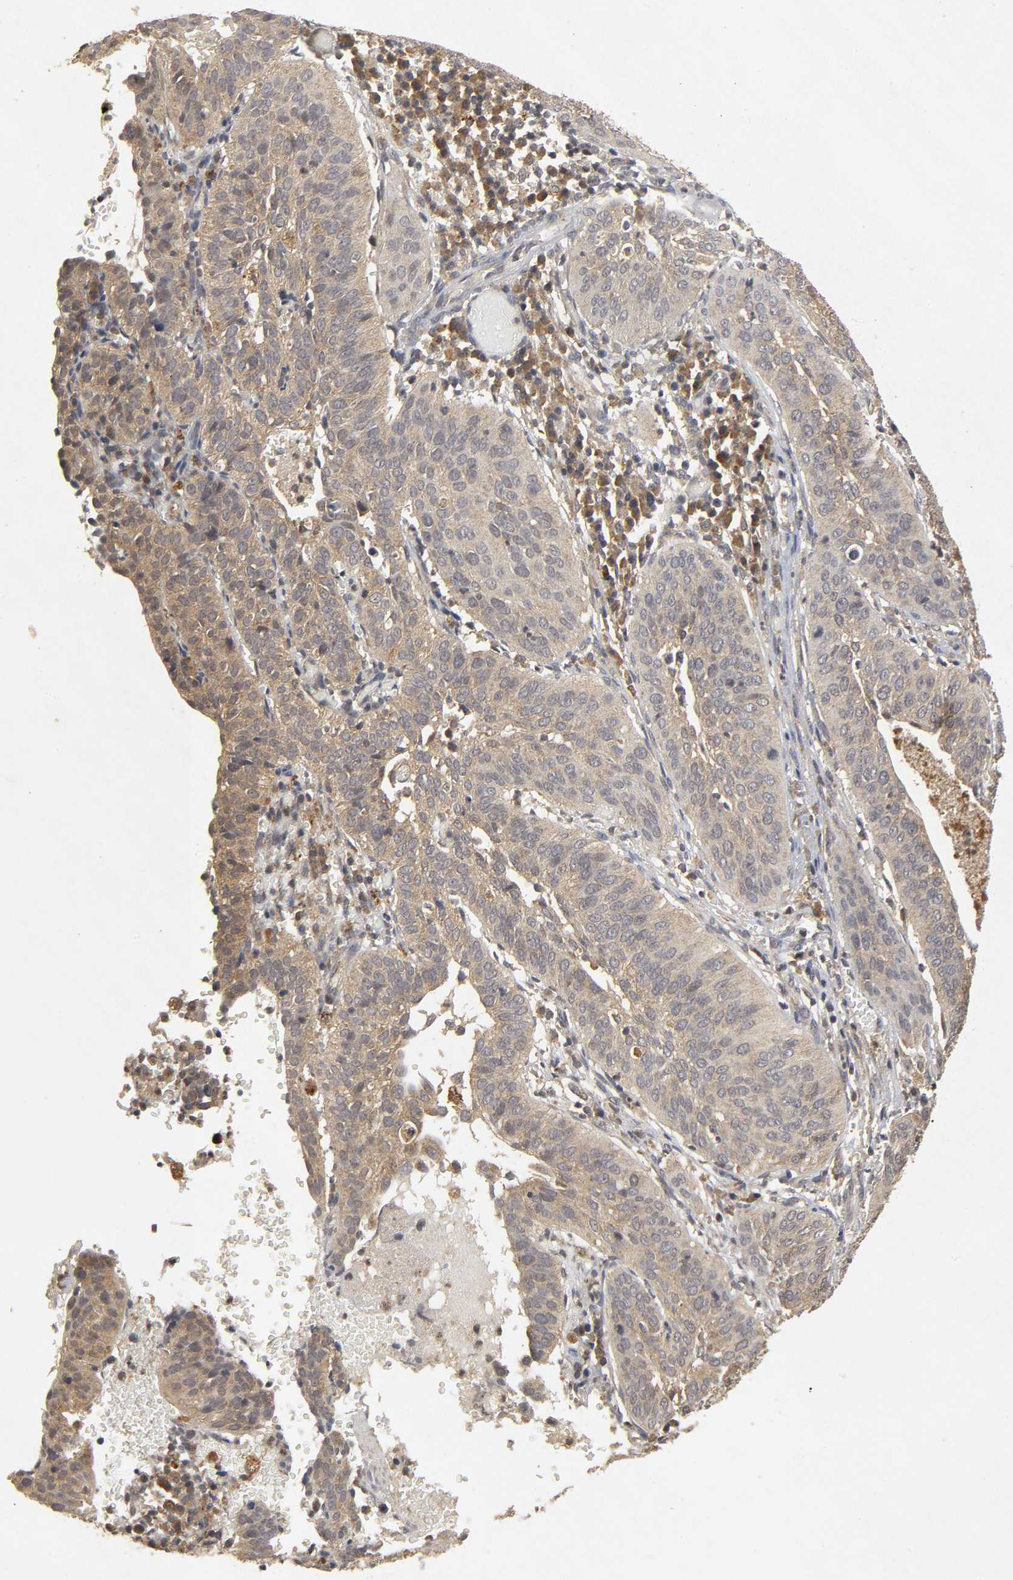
{"staining": {"intensity": "weak", "quantity": "25%-75%", "location": "cytoplasmic/membranous"}, "tissue": "cervical cancer", "cell_type": "Tumor cells", "image_type": "cancer", "snomed": [{"axis": "morphology", "description": "Squamous cell carcinoma, NOS"}, {"axis": "topography", "description": "Cervix"}], "caption": "This photomicrograph displays immunohistochemistry (IHC) staining of human cervical cancer, with low weak cytoplasmic/membranous staining in approximately 25%-75% of tumor cells.", "gene": "TRAF6", "patient": {"sex": "female", "age": 39}}